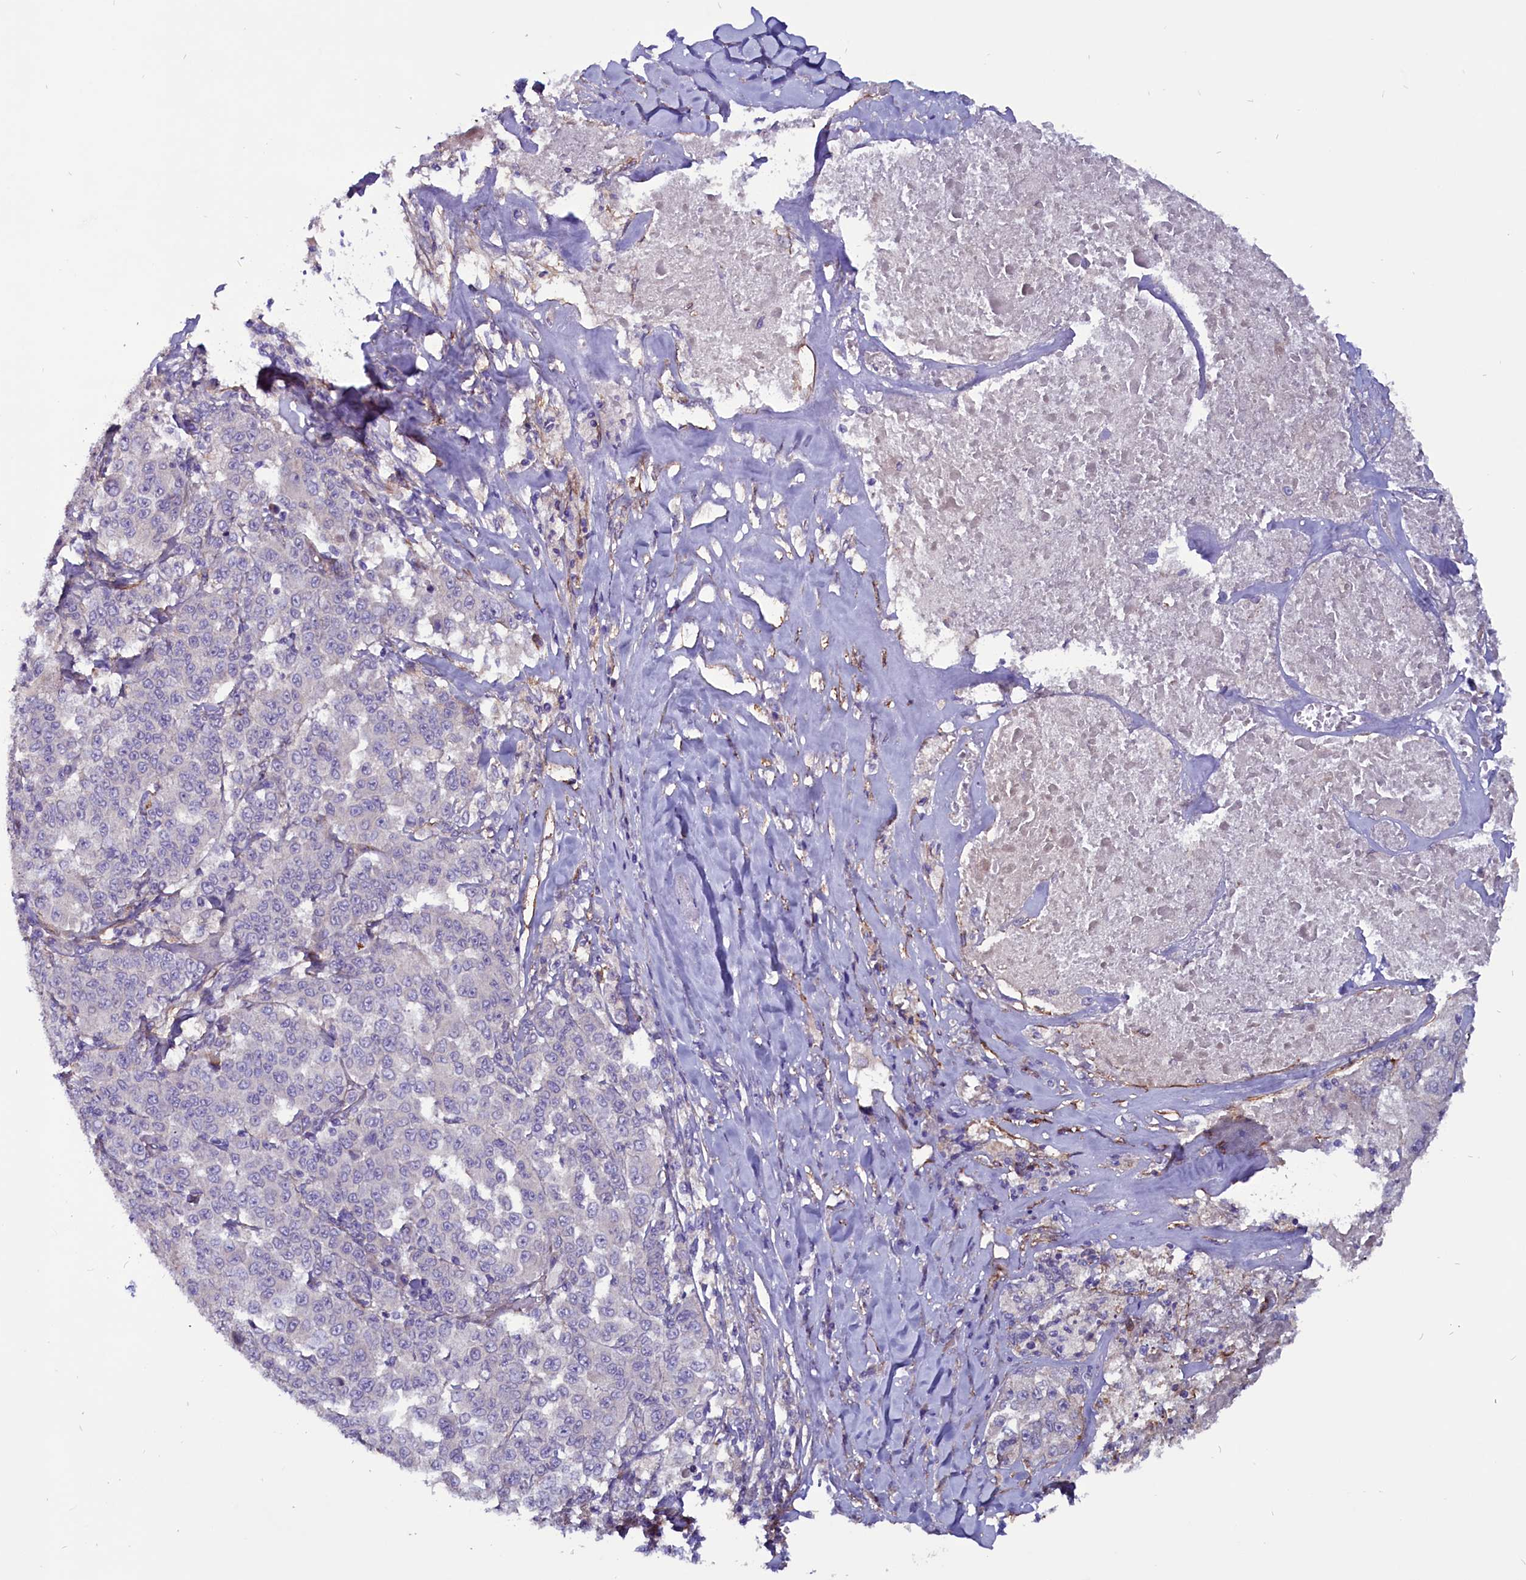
{"staining": {"intensity": "weak", "quantity": "<25%", "location": "cytoplasmic/membranous"}, "tissue": "melanoma", "cell_type": "Tumor cells", "image_type": "cancer", "snomed": [{"axis": "morphology", "description": "Malignant melanoma, Metastatic site"}, {"axis": "topography", "description": "Lymph node"}], "caption": "Melanoma was stained to show a protein in brown. There is no significant expression in tumor cells. (Brightfield microscopy of DAB immunohistochemistry at high magnification).", "gene": "ZNF749", "patient": {"sex": "male", "age": 62}}